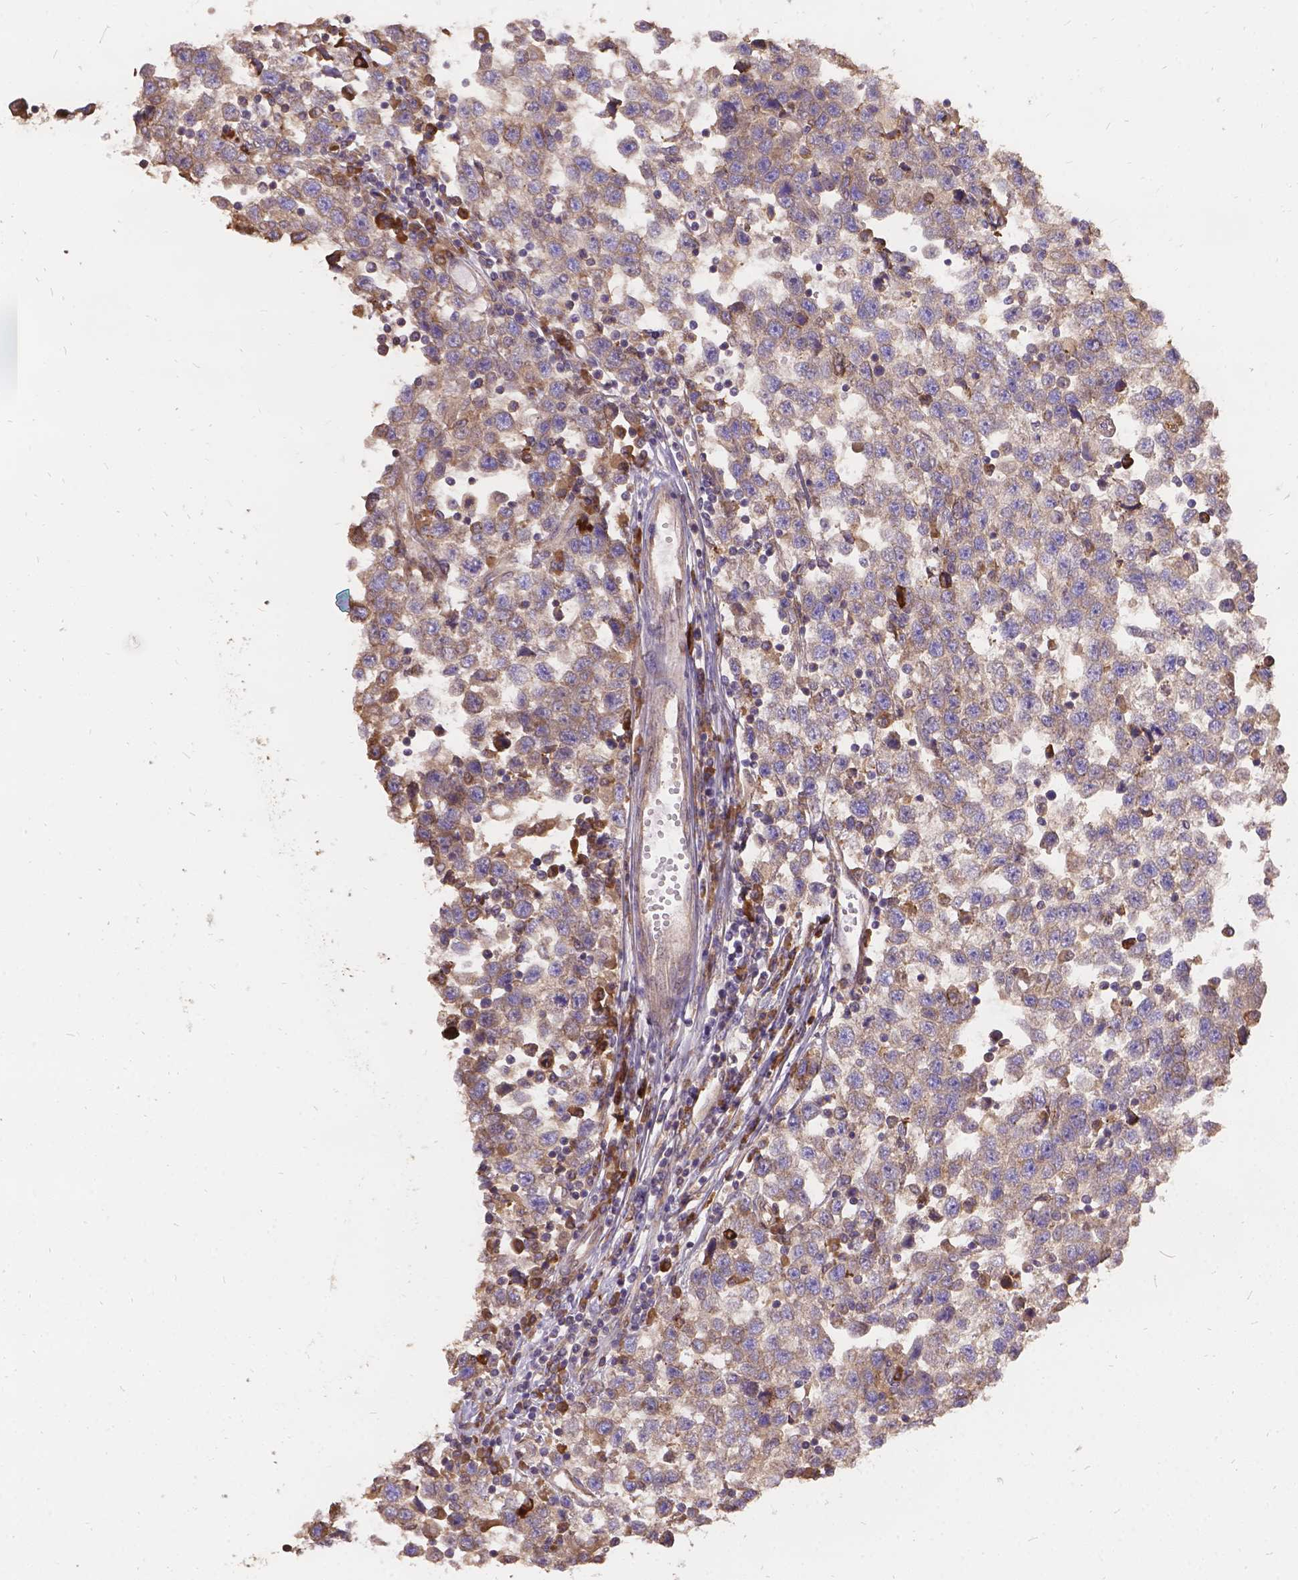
{"staining": {"intensity": "weak", "quantity": ">75%", "location": "cytoplasmic/membranous"}, "tissue": "testis cancer", "cell_type": "Tumor cells", "image_type": "cancer", "snomed": [{"axis": "morphology", "description": "Seminoma, NOS"}, {"axis": "topography", "description": "Testis"}], "caption": "Testis cancer stained with a brown dye reveals weak cytoplasmic/membranous positive expression in about >75% of tumor cells.", "gene": "DENND6A", "patient": {"sex": "male", "age": 34}}